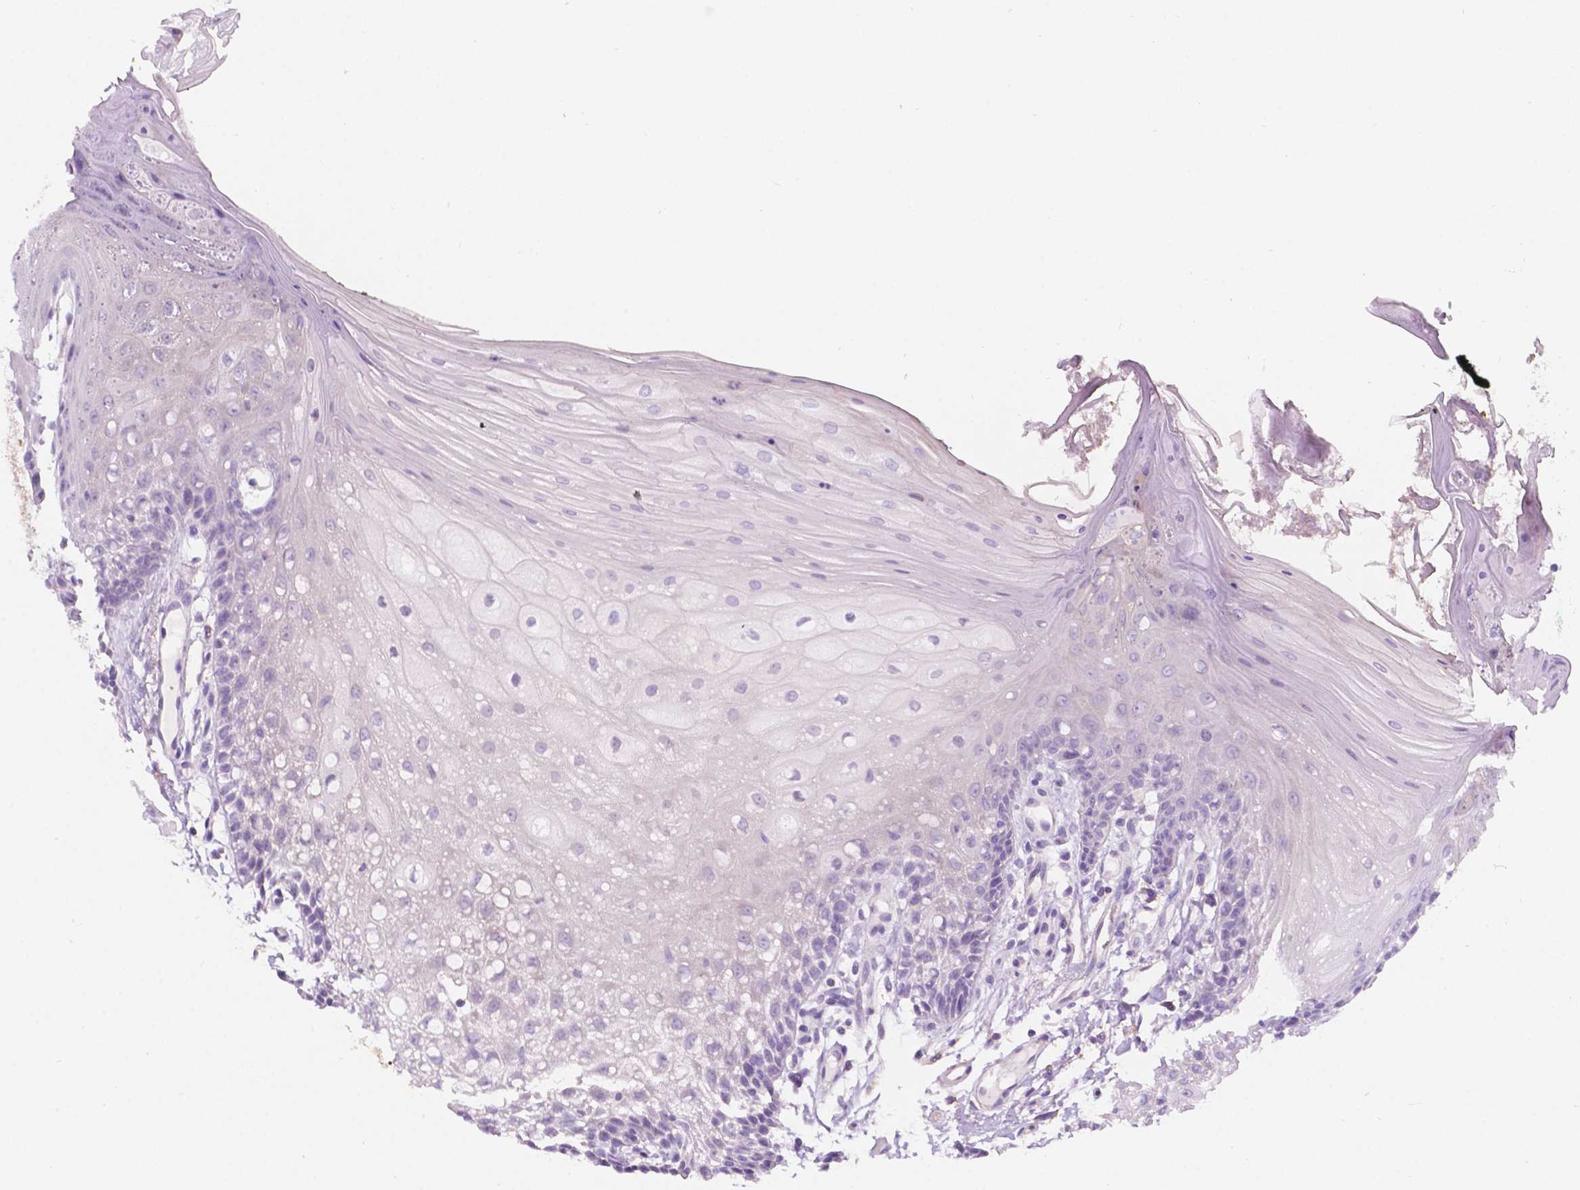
{"staining": {"intensity": "negative", "quantity": "none", "location": "none"}, "tissue": "oral mucosa", "cell_type": "Squamous epithelial cells", "image_type": "normal", "snomed": [{"axis": "morphology", "description": "Normal tissue, NOS"}, {"axis": "morphology", "description": "Squamous cell carcinoma, NOS"}, {"axis": "topography", "description": "Oral tissue"}, {"axis": "topography", "description": "Head-Neck"}], "caption": "This is an immunohistochemistry image of normal human oral mucosa. There is no staining in squamous epithelial cells.", "gene": "NOS1AP", "patient": {"sex": "male", "age": 69}}